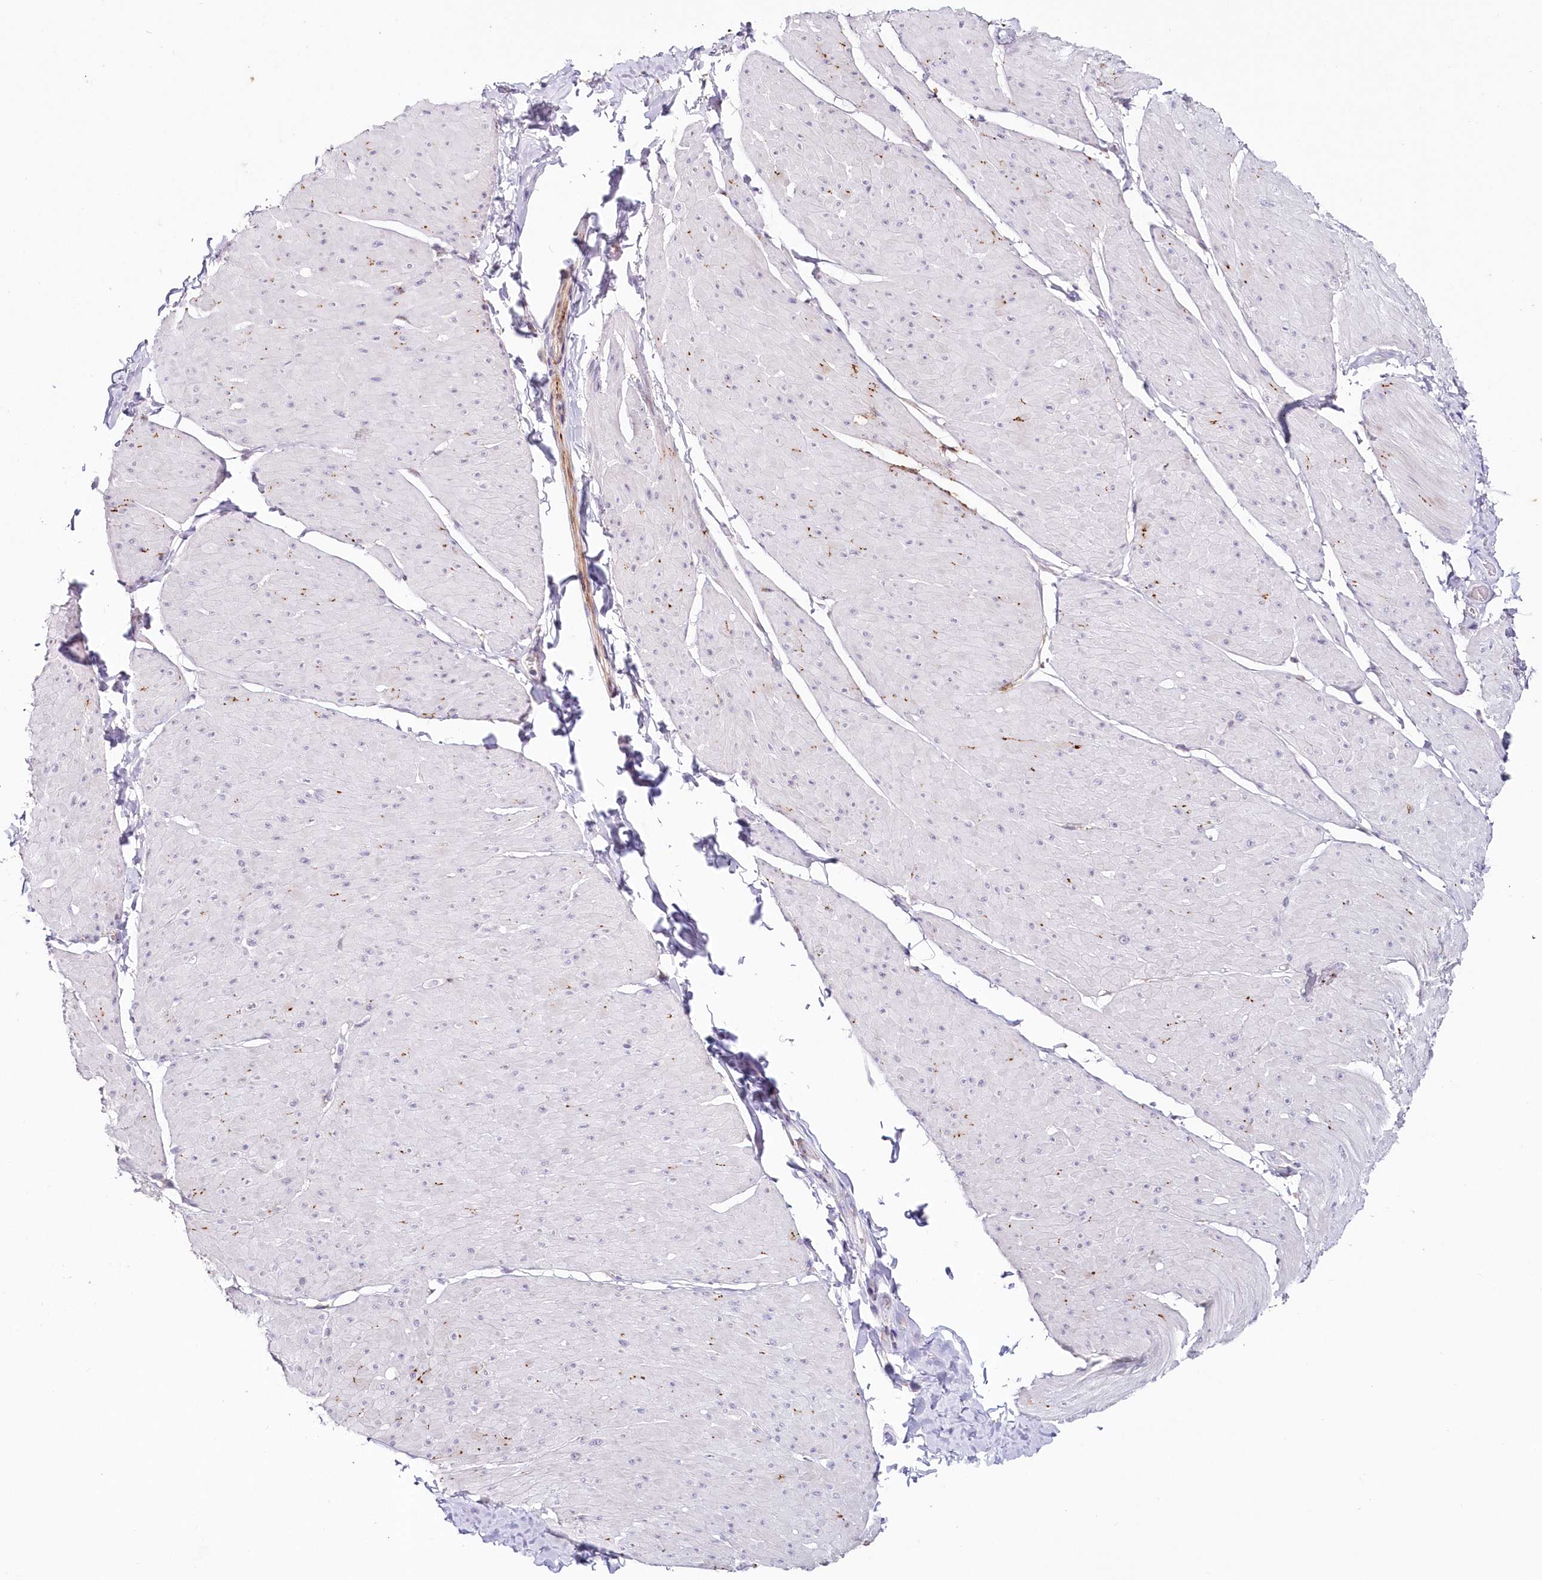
{"staining": {"intensity": "weak", "quantity": "<25%", "location": "cytoplasmic/membranous"}, "tissue": "smooth muscle", "cell_type": "Smooth muscle cells", "image_type": "normal", "snomed": [{"axis": "morphology", "description": "Urothelial carcinoma, High grade"}, {"axis": "topography", "description": "Urinary bladder"}], "caption": "The immunohistochemistry (IHC) photomicrograph has no significant positivity in smooth muscle cells of smooth muscle.", "gene": "SNED1", "patient": {"sex": "male", "age": 46}}